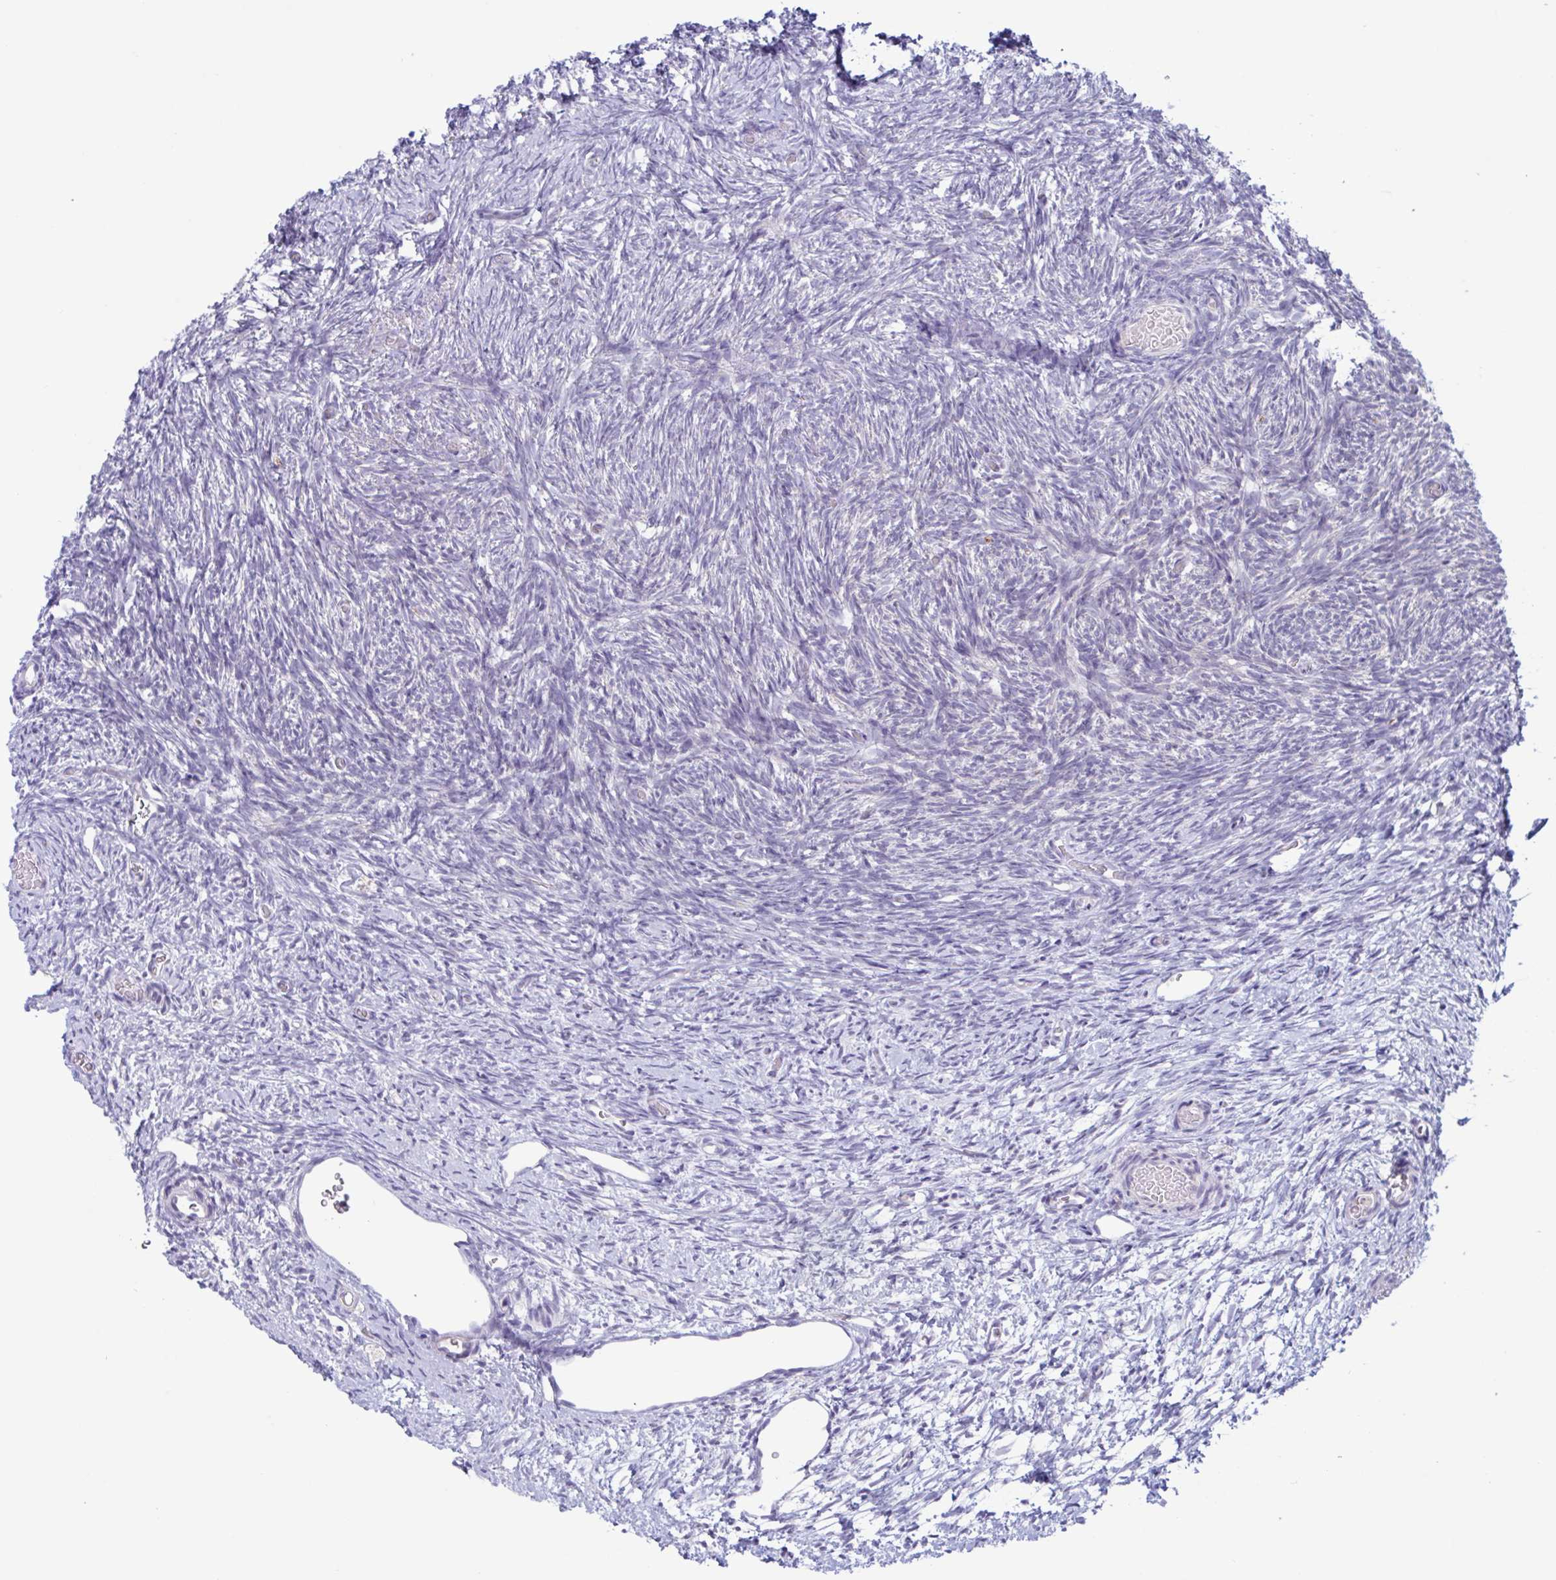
{"staining": {"intensity": "moderate", "quantity": ">75%", "location": "cytoplasmic/membranous"}, "tissue": "ovary", "cell_type": "Follicle cells", "image_type": "normal", "snomed": [{"axis": "morphology", "description": "Normal tissue, NOS"}, {"axis": "topography", "description": "Ovary"}], "caption": "Protein staining of unremarkable ovary shows moderate cytoplasmic/membranous staining in approximately >75% of follicle cells.", "gene": "NAA30", "patient": {"sex": "female", "age": 39}}